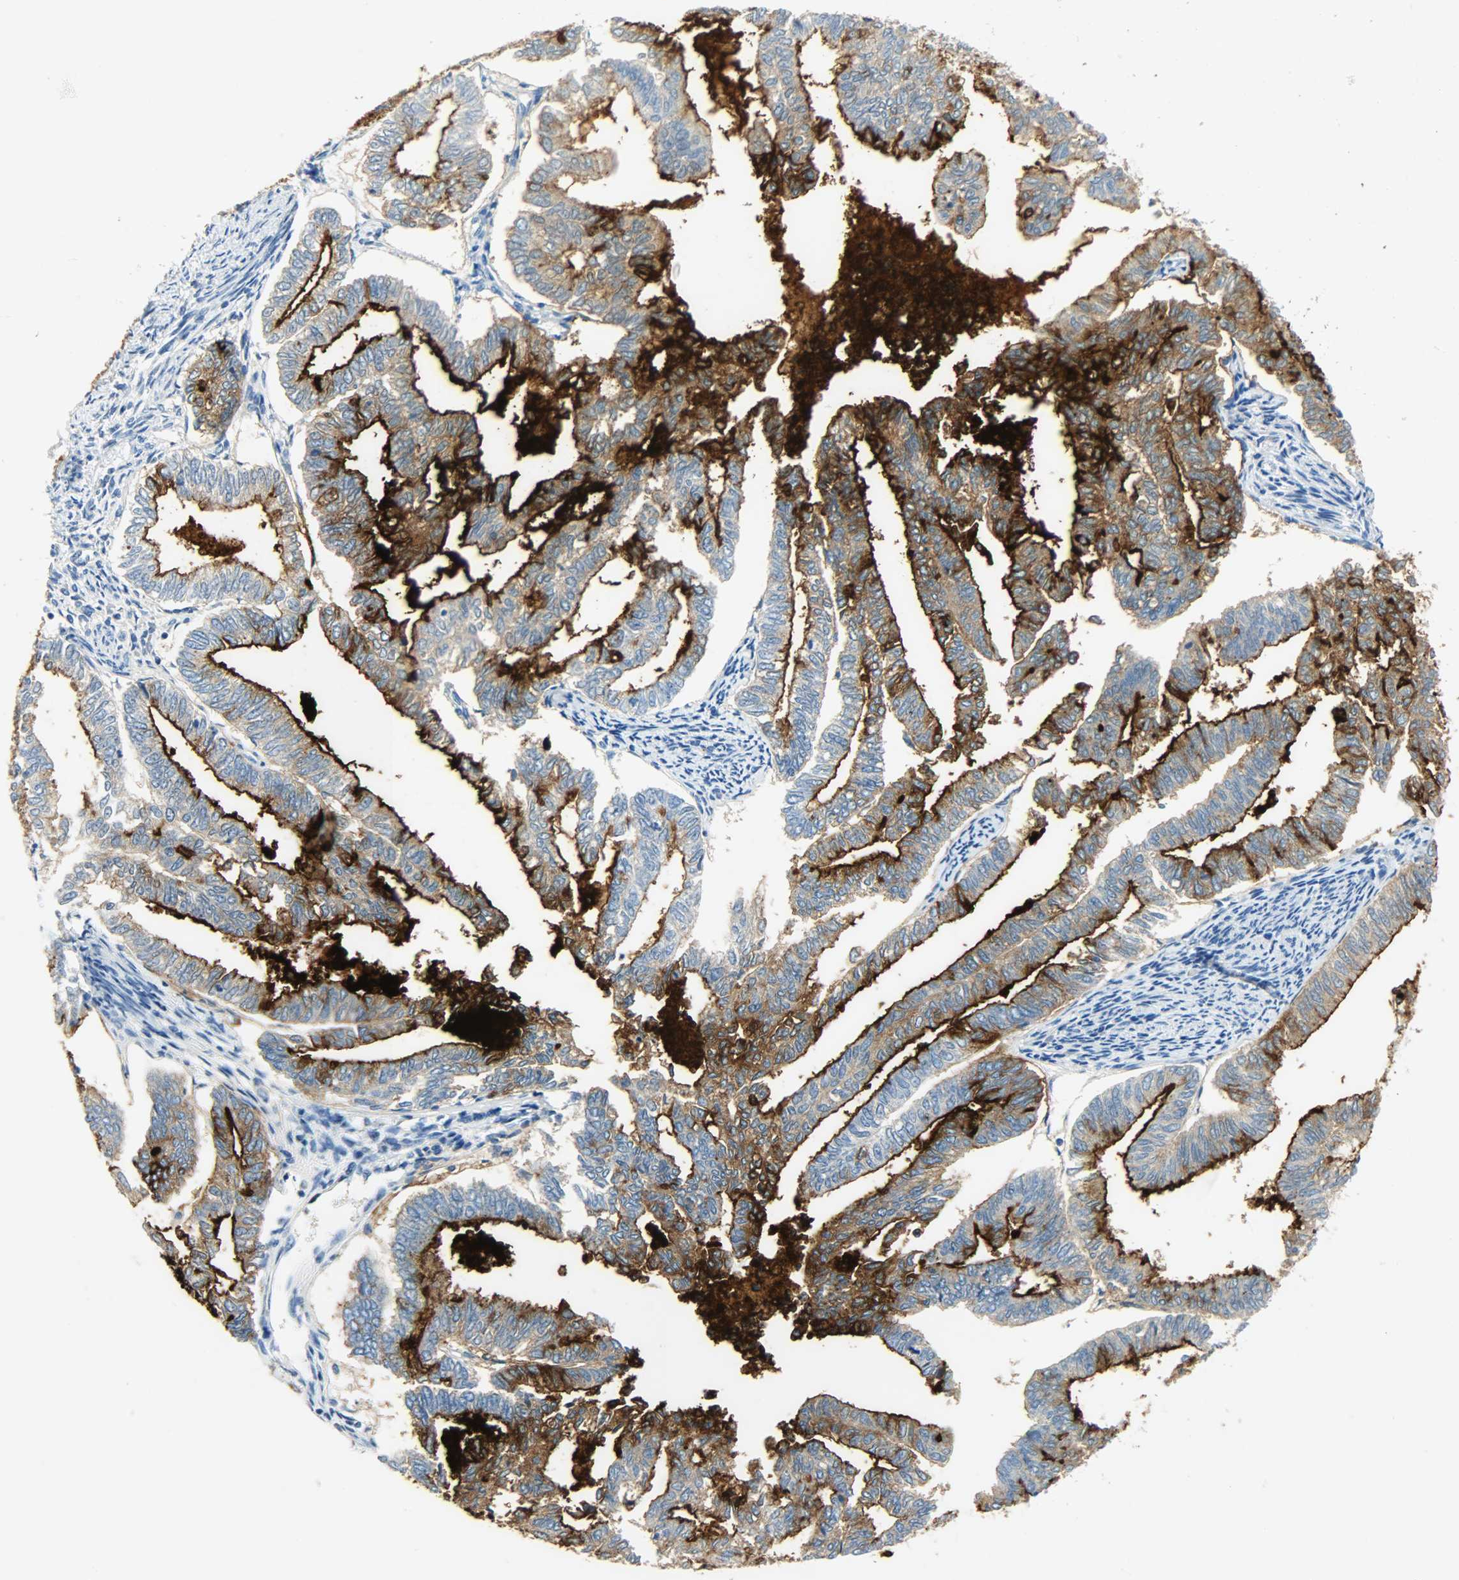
{"staining": {"intensity": "strong", "quantity": ">75%", "location": "cytoplasmic/membranous"}, "tissue": "endometrial cancer", "cell_type": "Tumor cells", "image_type": "cancer", "snomed": [{"axis": "morphology", "description": "Adenocarcinoma, NOS"}, {"axis": "topography", "description": "Endometrium"}], "caption": "Endometrial adenocarcinoma tissue displays strong cytoplasmic/membranous positivity in about >75% of tumor cells, visualized by immunohistochemistry.", "gene": "PROM1", "patient": {"sex": "female", "age": 79}}